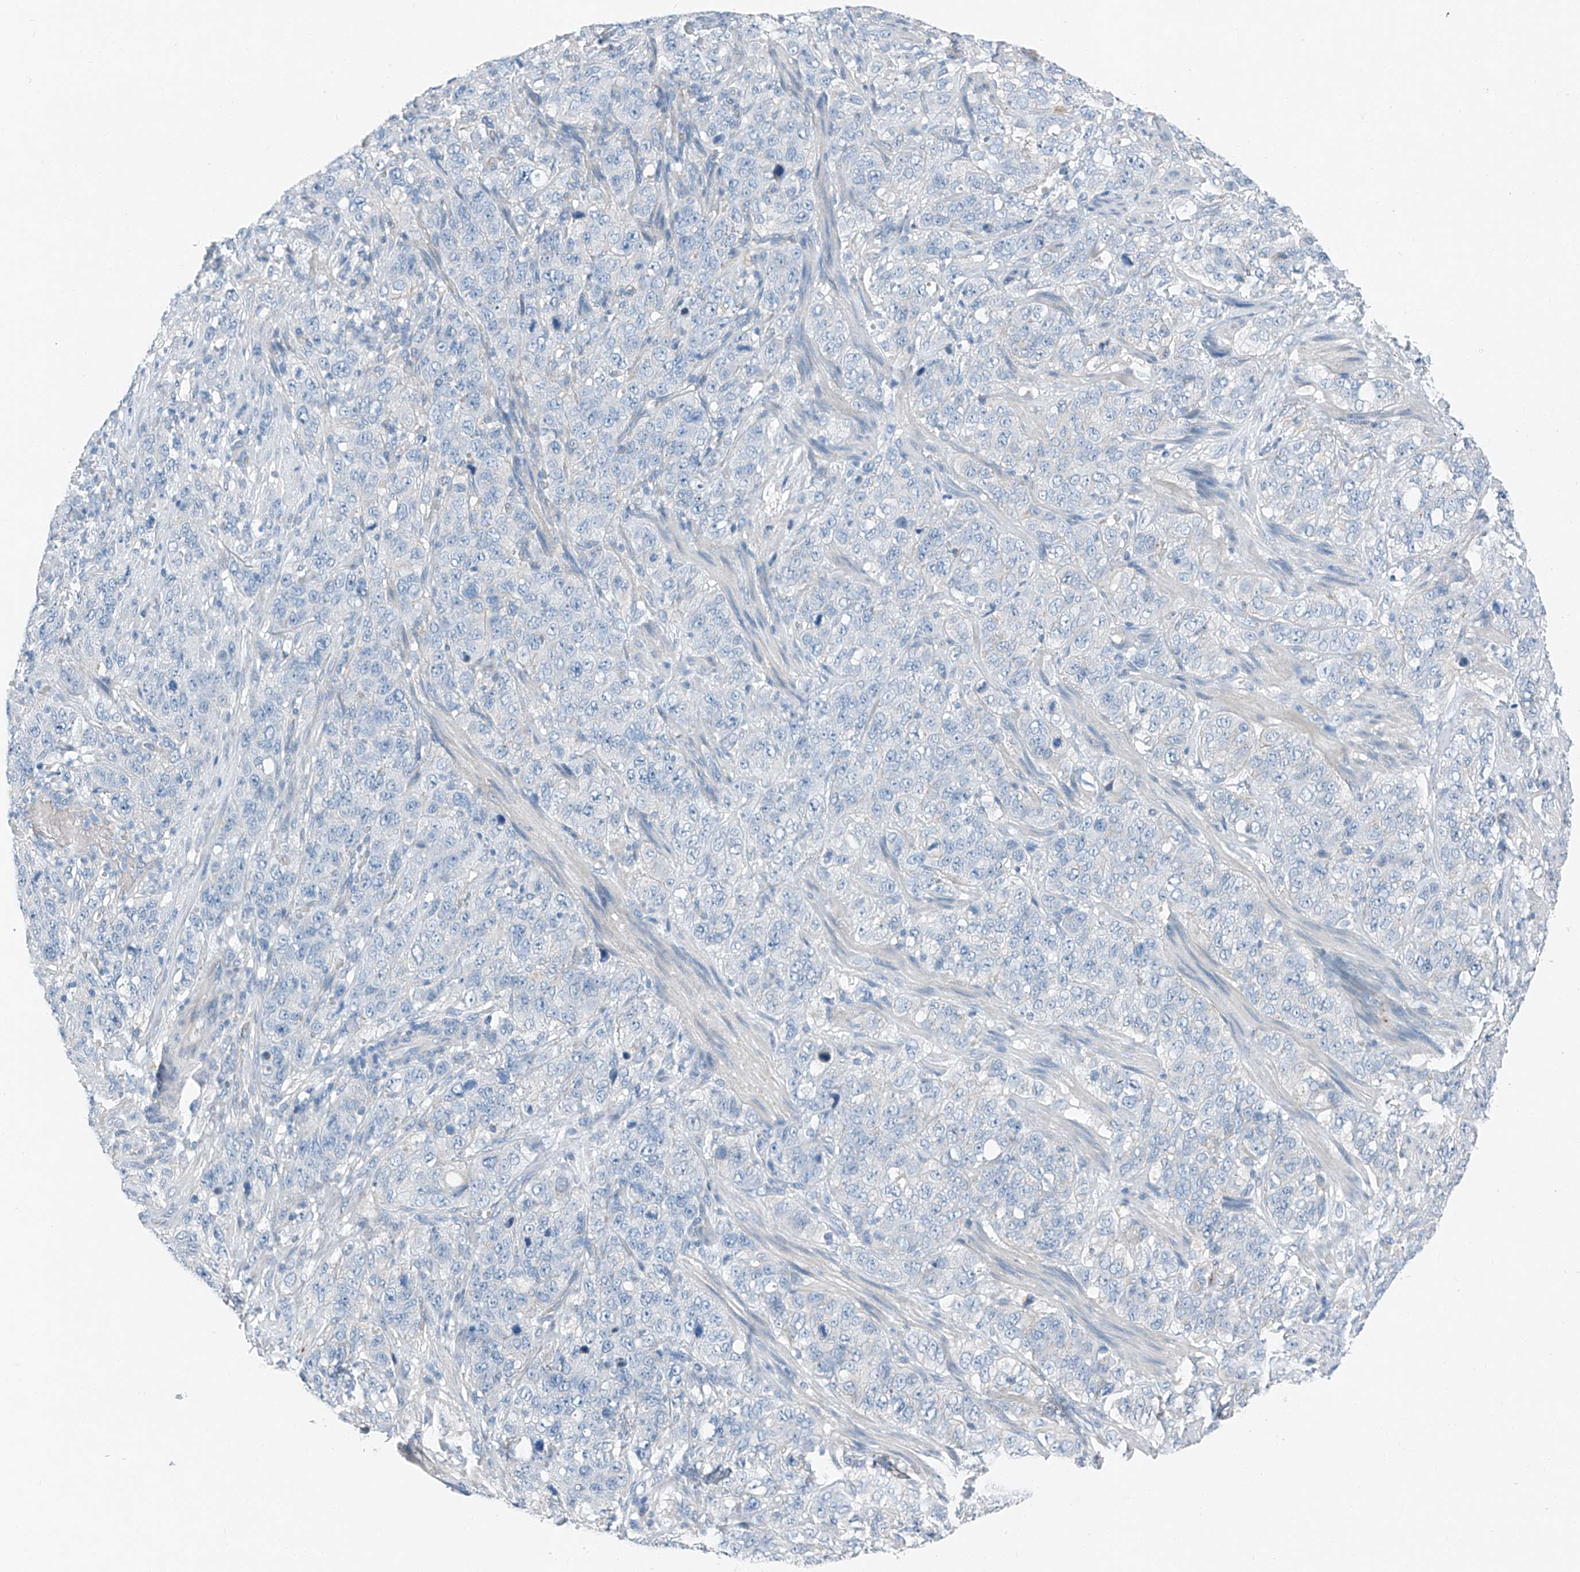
{"staining": {"intensity": "negative", "quantity": "none", "location": "none"}, "tissue": "stomach cancer", "cell_type": "Tumor cells", "image_type": "cancer", "snomed": [{"axis": "morphology", "description": "Adenocarcinoma, NOS"}, {"axis": "topography", "description": "Stomach"}], "caption": "DAB immunohistochemical staining of stomach adenocarcinoma shows no significant staining in tumor cells.", "gene": "MDGA1", "patient": {"sex": "male", "age": 48}}